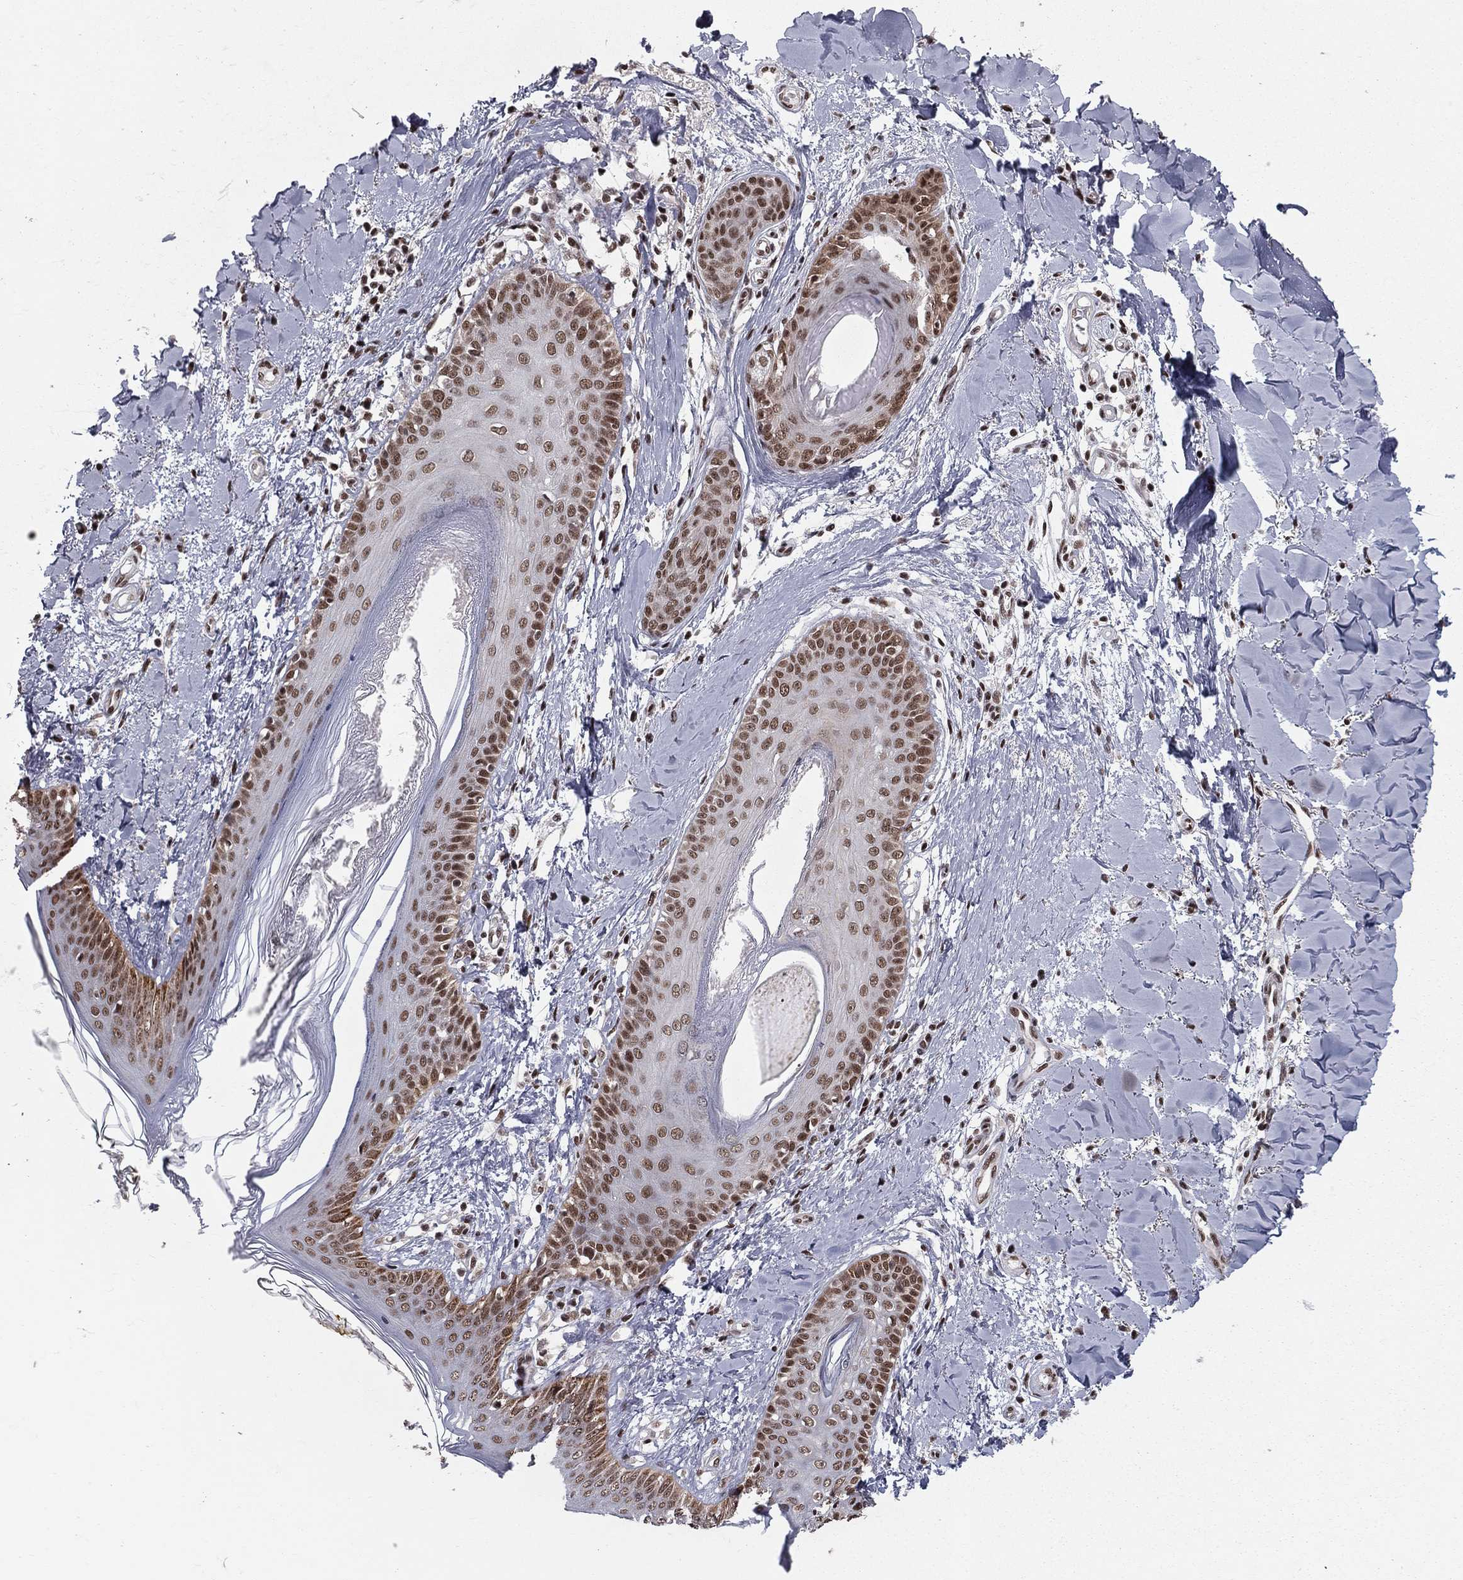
{"staining": {"intensity": "negative", "quantity": "none", "location": "none"}, "tissue": "skin", "cell_type": "Fibroblasts", "image_type": "normal", "snomed": [{"axis": "morphology", "description": "Normal tissue, NOS"}, {"axis": "morphology", "description": "Malignant melanoma, NOS"}, {"axis": "topography", "description": "Skin"}], "caption": "The photomicrograph reveals no staining of fibroblasts in benign skin.", "gene": "NFYB", "patient": {"sex": "female", "age": 34}}